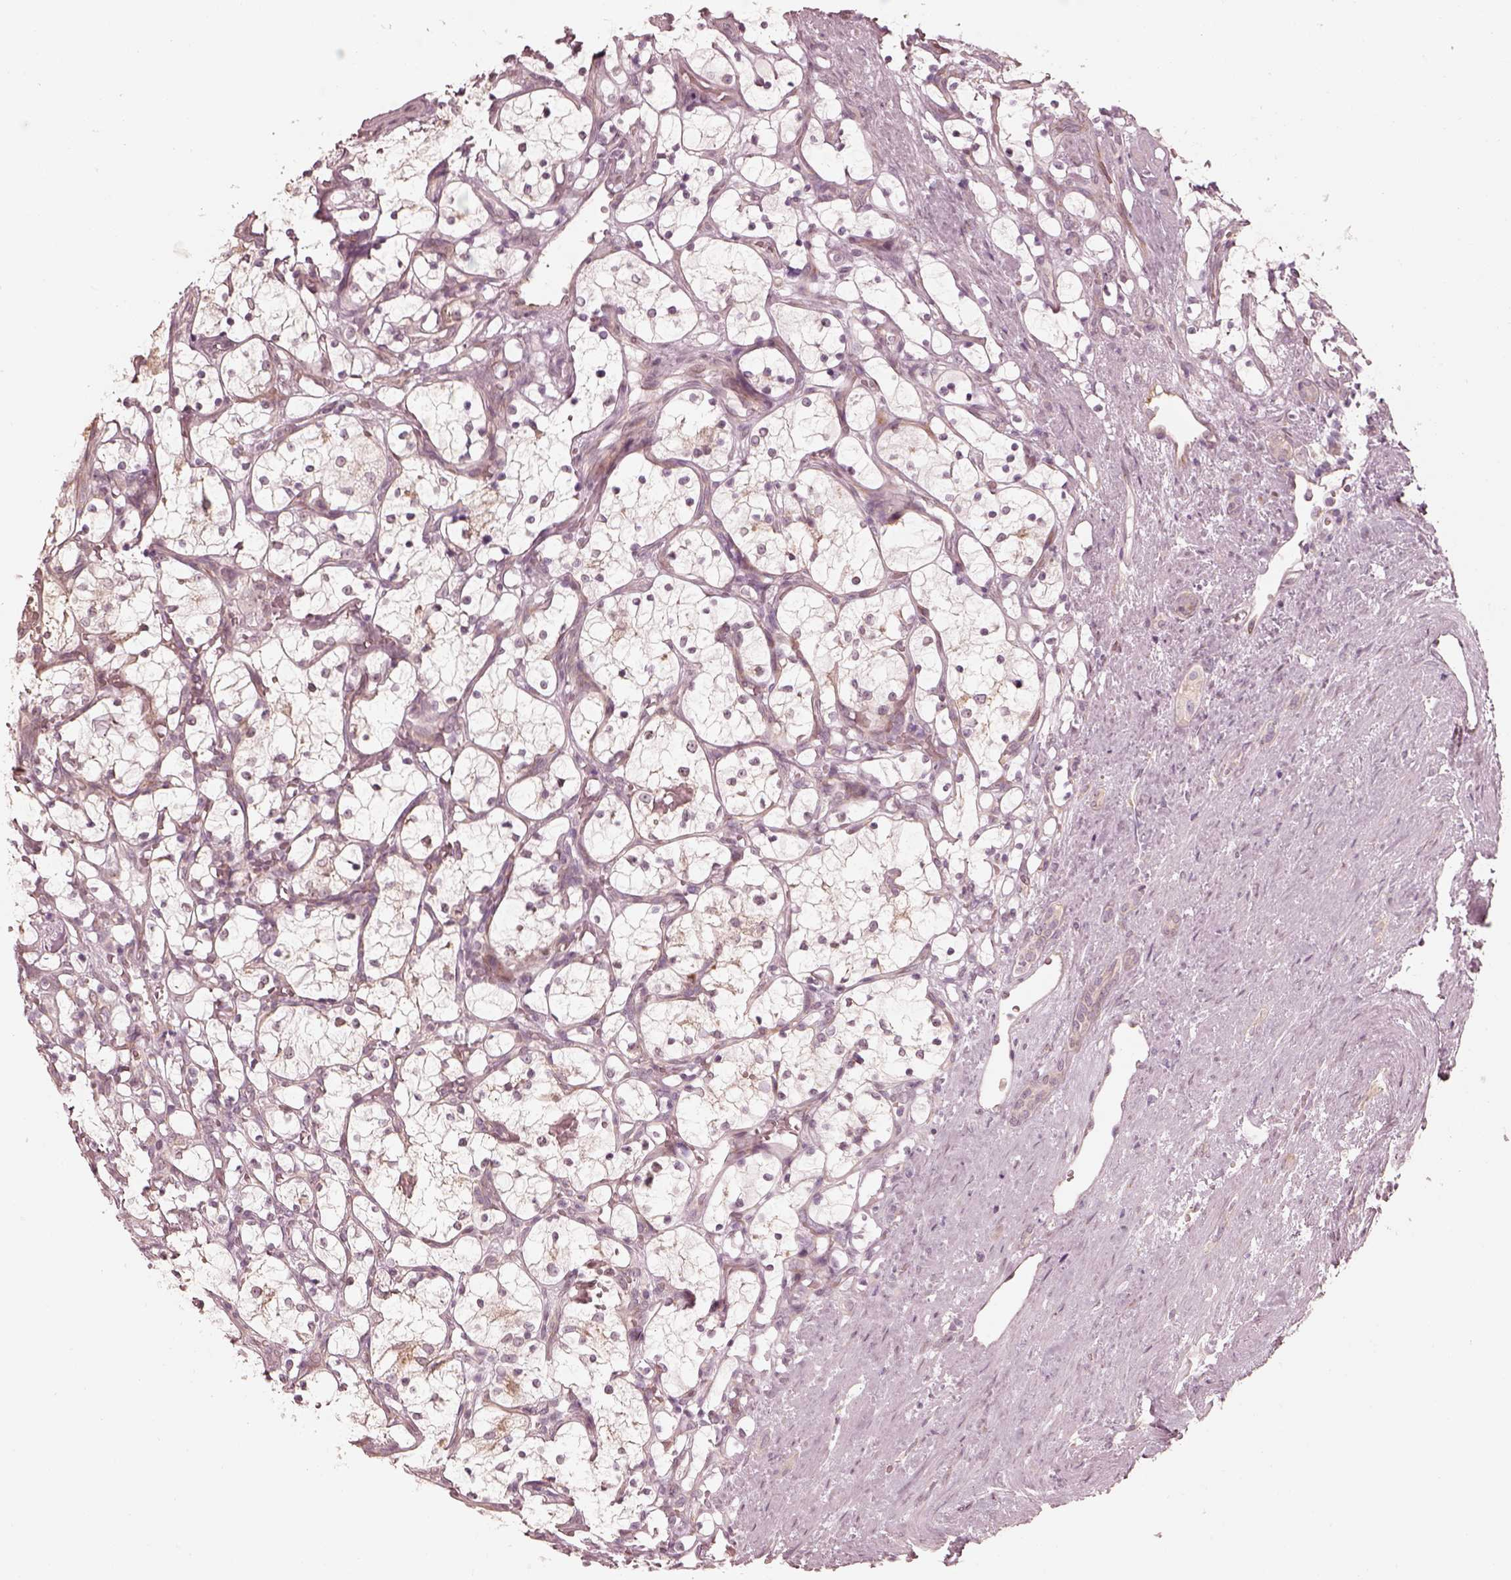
{"staining": {"intensity": "negative", "quantity": "none", "location": "none"}, "tissue": "renal cancer", "cell_type": "Tumor cells", "image_type": "cancer", "snomed": [{"axis": "morphology", "description": "Adenocarcinoma, NOS"}, {"axis": "topography", "description": "Kidney"}], "caption": "Tumor cells show no significant expression in renal adenocarcinoma. The staining was performed using DAB (3,3'-diaminobenzidine) to visualize the protein expression in brown, while the nuclei were stained in blue with hematoxylin (Magnification: 20x).", "gene": "RAB3C", "patient": {"sex": "female", "age": 69}}